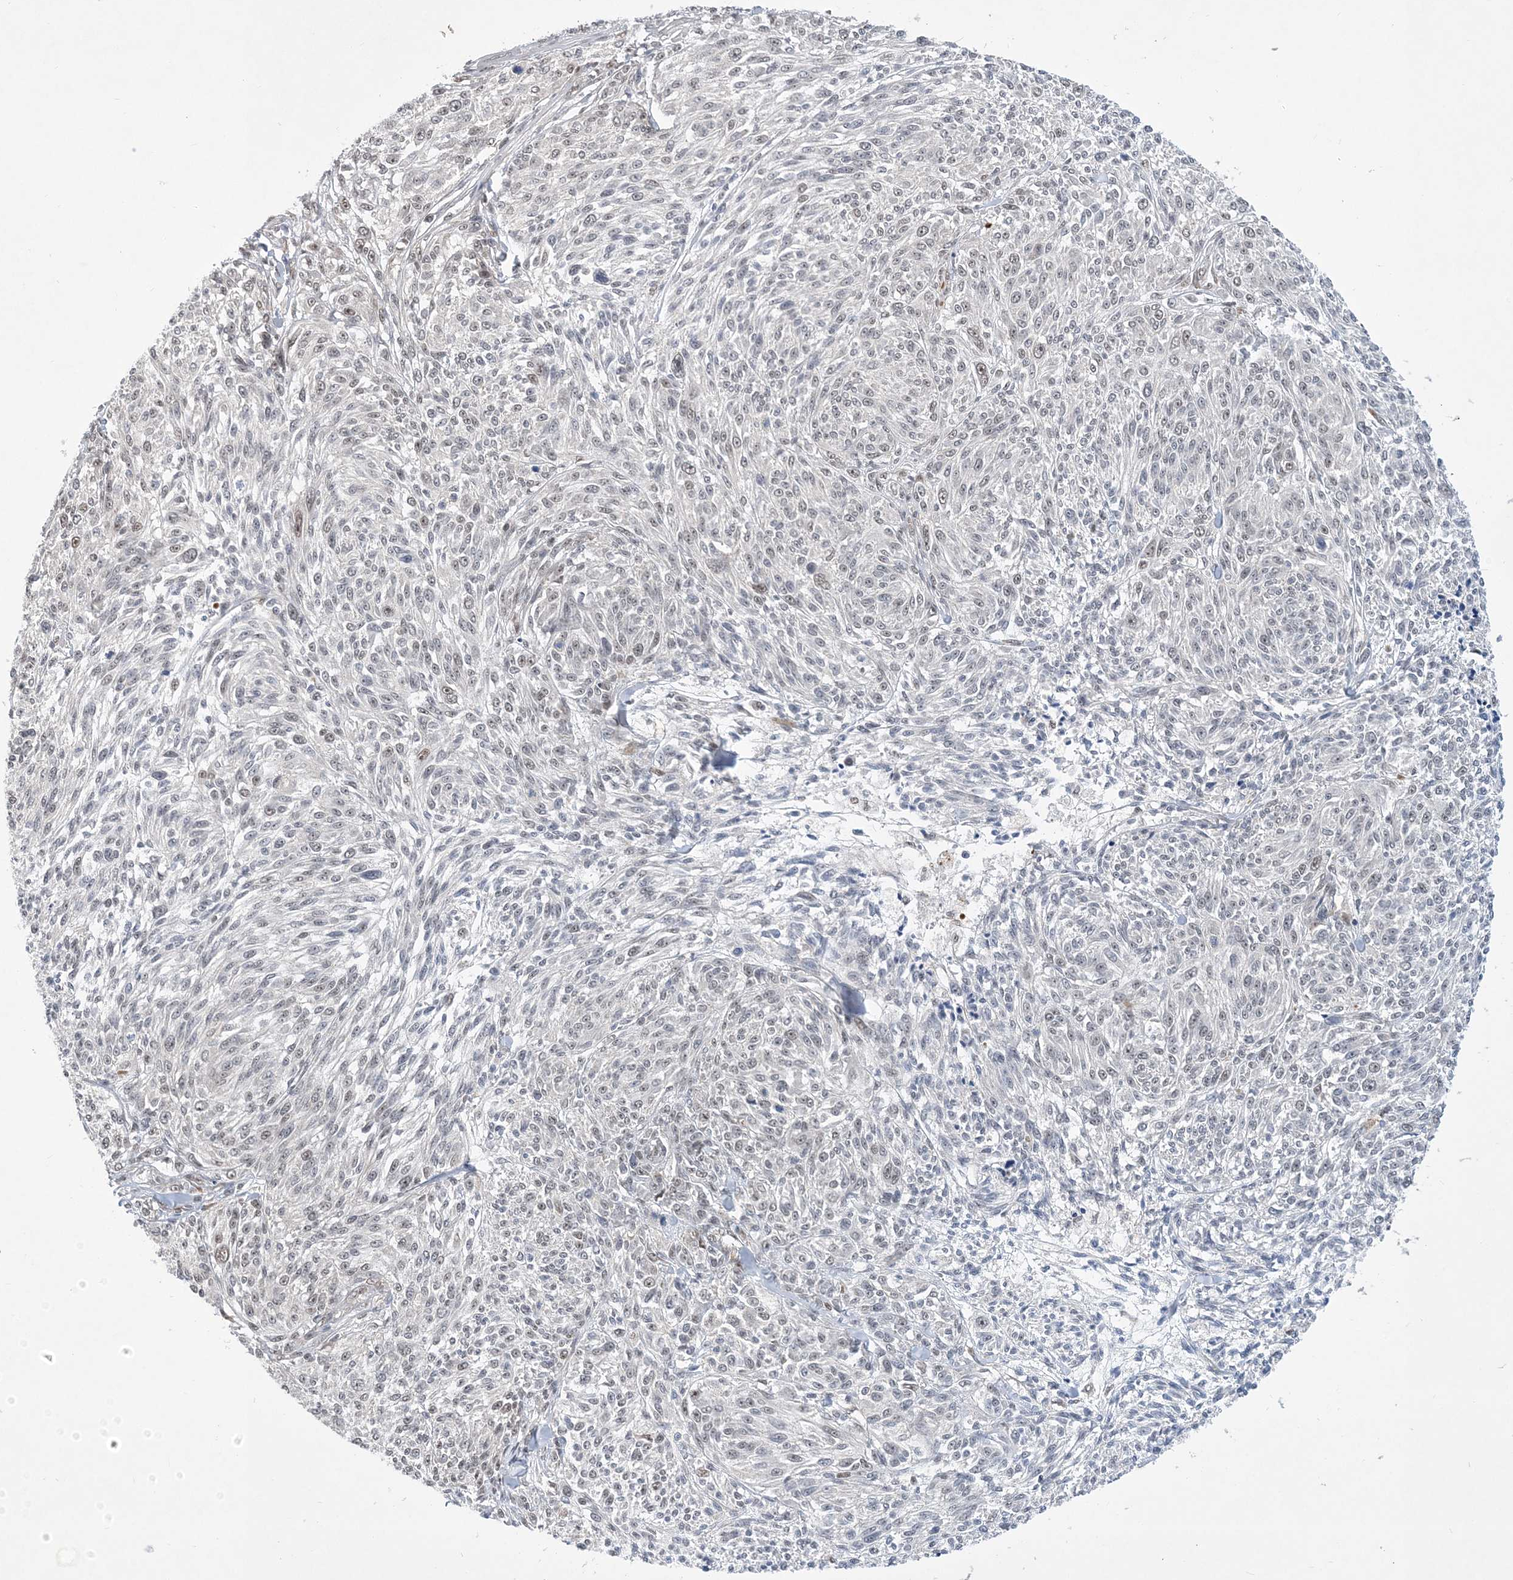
{"staining": {"intensity": "moderate", "quantity": "25%-75%", "location": "nuclear"}, "tissue": "melanoma", "cell_type": "Tumor cells", "image_type": "cancer", "snomed": [{"axis": "morphology", "description": "Malignant melanoma, NOS"}, {"axis": "topography", "description": "Skin of trunk"}], "caption": "Malignant melanoma was stained to show a protein in brown. There is medium levels of moderate nuclear staining in approximately 25%-75% of tumor cells. Immunohistochemistry (ihc) stains the protein of interest in brown and the nuclei are stained blue.", "gene": "FAM217A", "patient": {"sex": "male", "age": 71}}